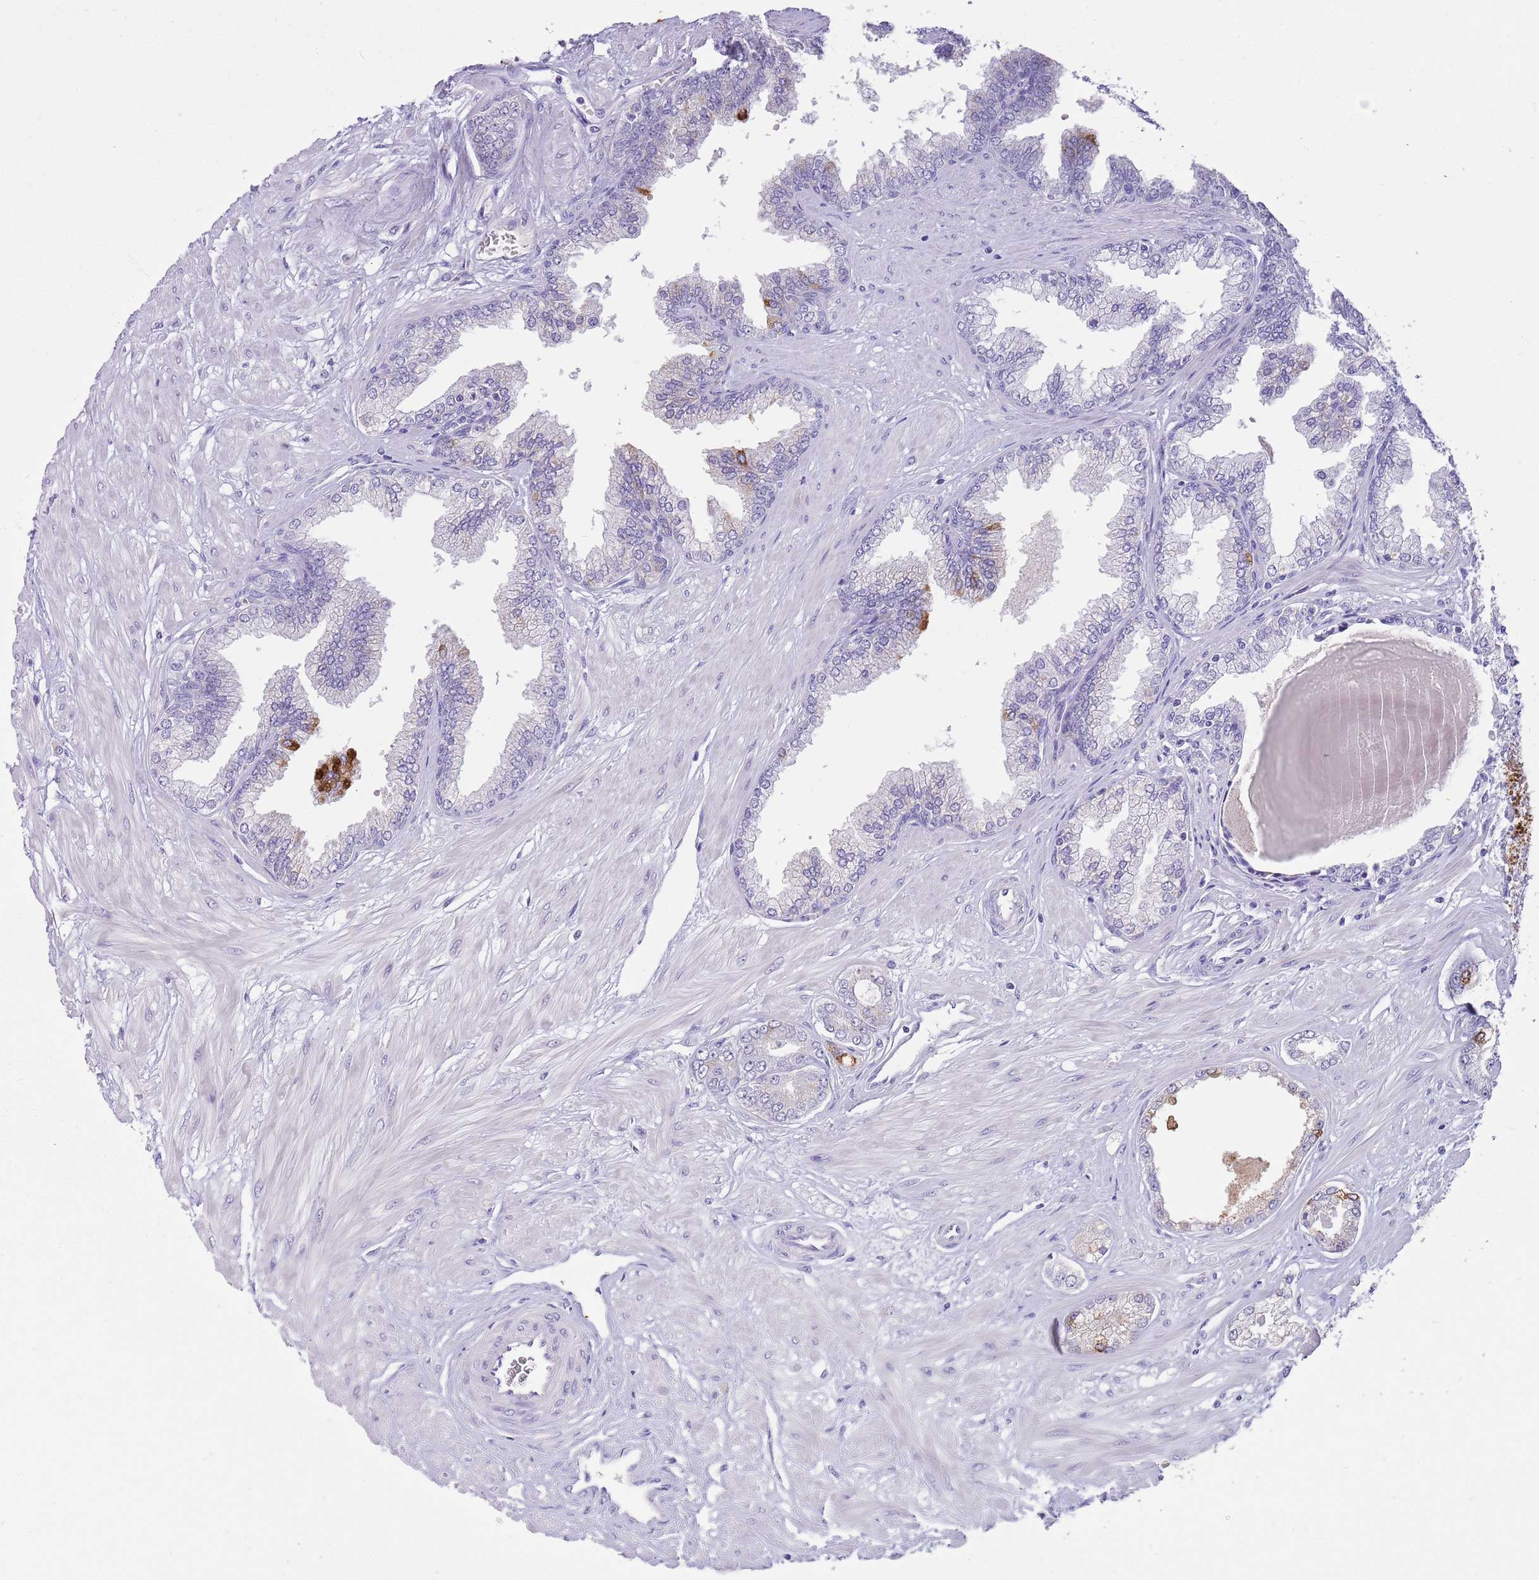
{"staining": {"intensity": "strong", "quantity": "<25%", "location": "cytoplasmic/membranous"}, "tissue": "prostate cancer", "cell_type": "Tumor cells", "image_type": "cancer", "snomed": [{"axis": "morphology", "description": "Adenocarcinoma, Low grade"}, {"axis": "topography", "description": "Prostate"}], "caption": "Immunohistochemistry (IHC) micrograph of neoplastic tissue: human prostate cancer (adenocarcinoma (low-grade)) stained using IHC reveals medium levels of strong protein expression localized specifically in the cytoplasmic/membranous of tumor cells, appearing as a cytoplasmic/membranous brown color.", "gene": "SFTPA1", "patient": {"sex": "male", "age": 64}}